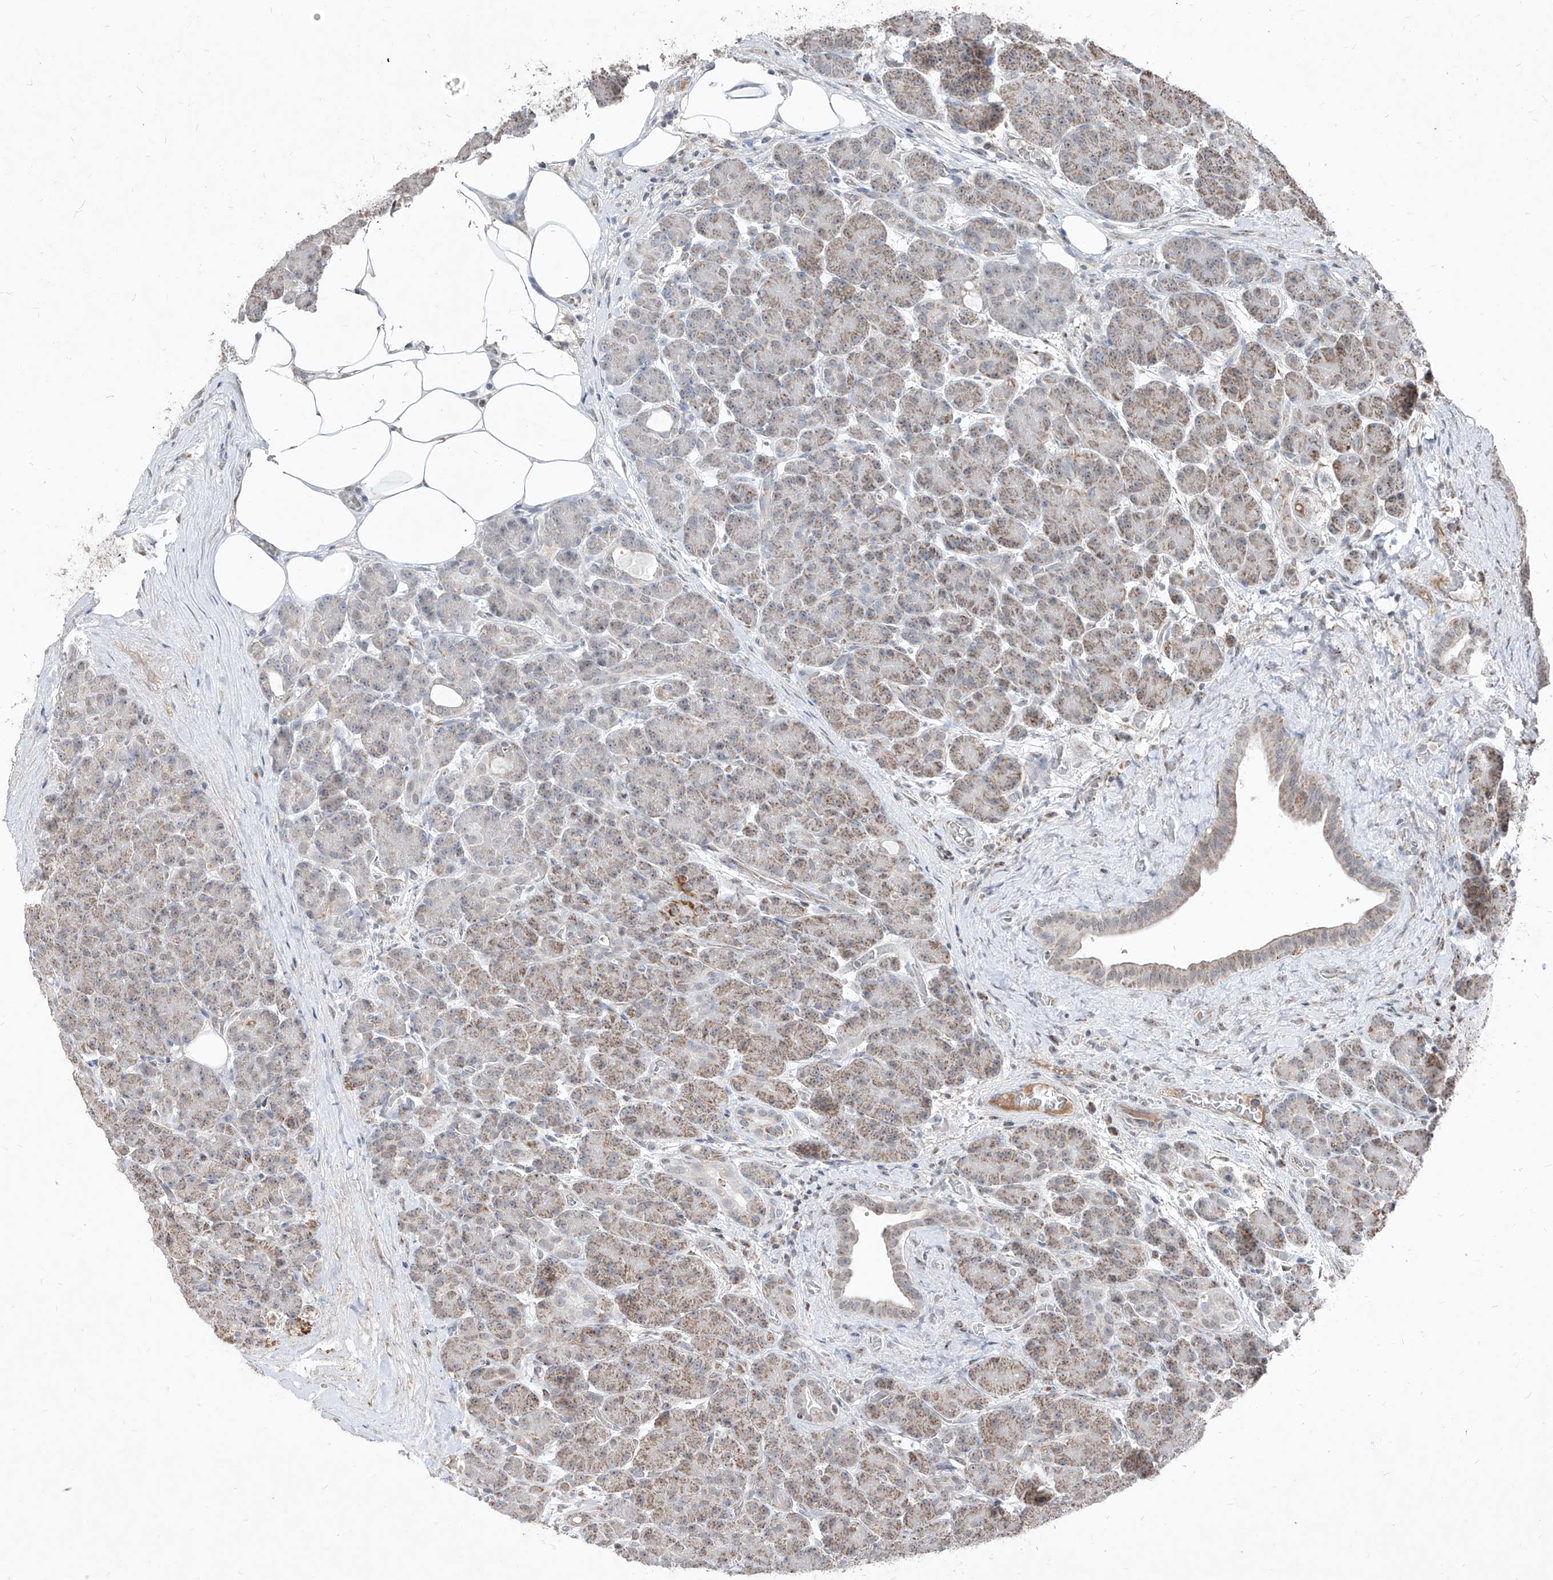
{"staining": {"intensity": "moderate", "quantity": "25%-75%", "location": "cytoplasmic/membranous"}, "tissue": "pancreas", "cell_type": "Exocrine glandular cells", "image_type": "normal", "snomed": [{"axis": "morphology", "description": "Normal tissue, NOS"}, {"axis": "topography", "description": "Pancreas"}], "caption": "This micrograph exhibits immunohistochemistry staining of normal human pancreas, with medium moderate cytoplasmic/membranous positivity in about 25%-75% of exocrine glandular cells.", "gene": "NDUFB3", "patient": {"sex": "male", "age": 63}}